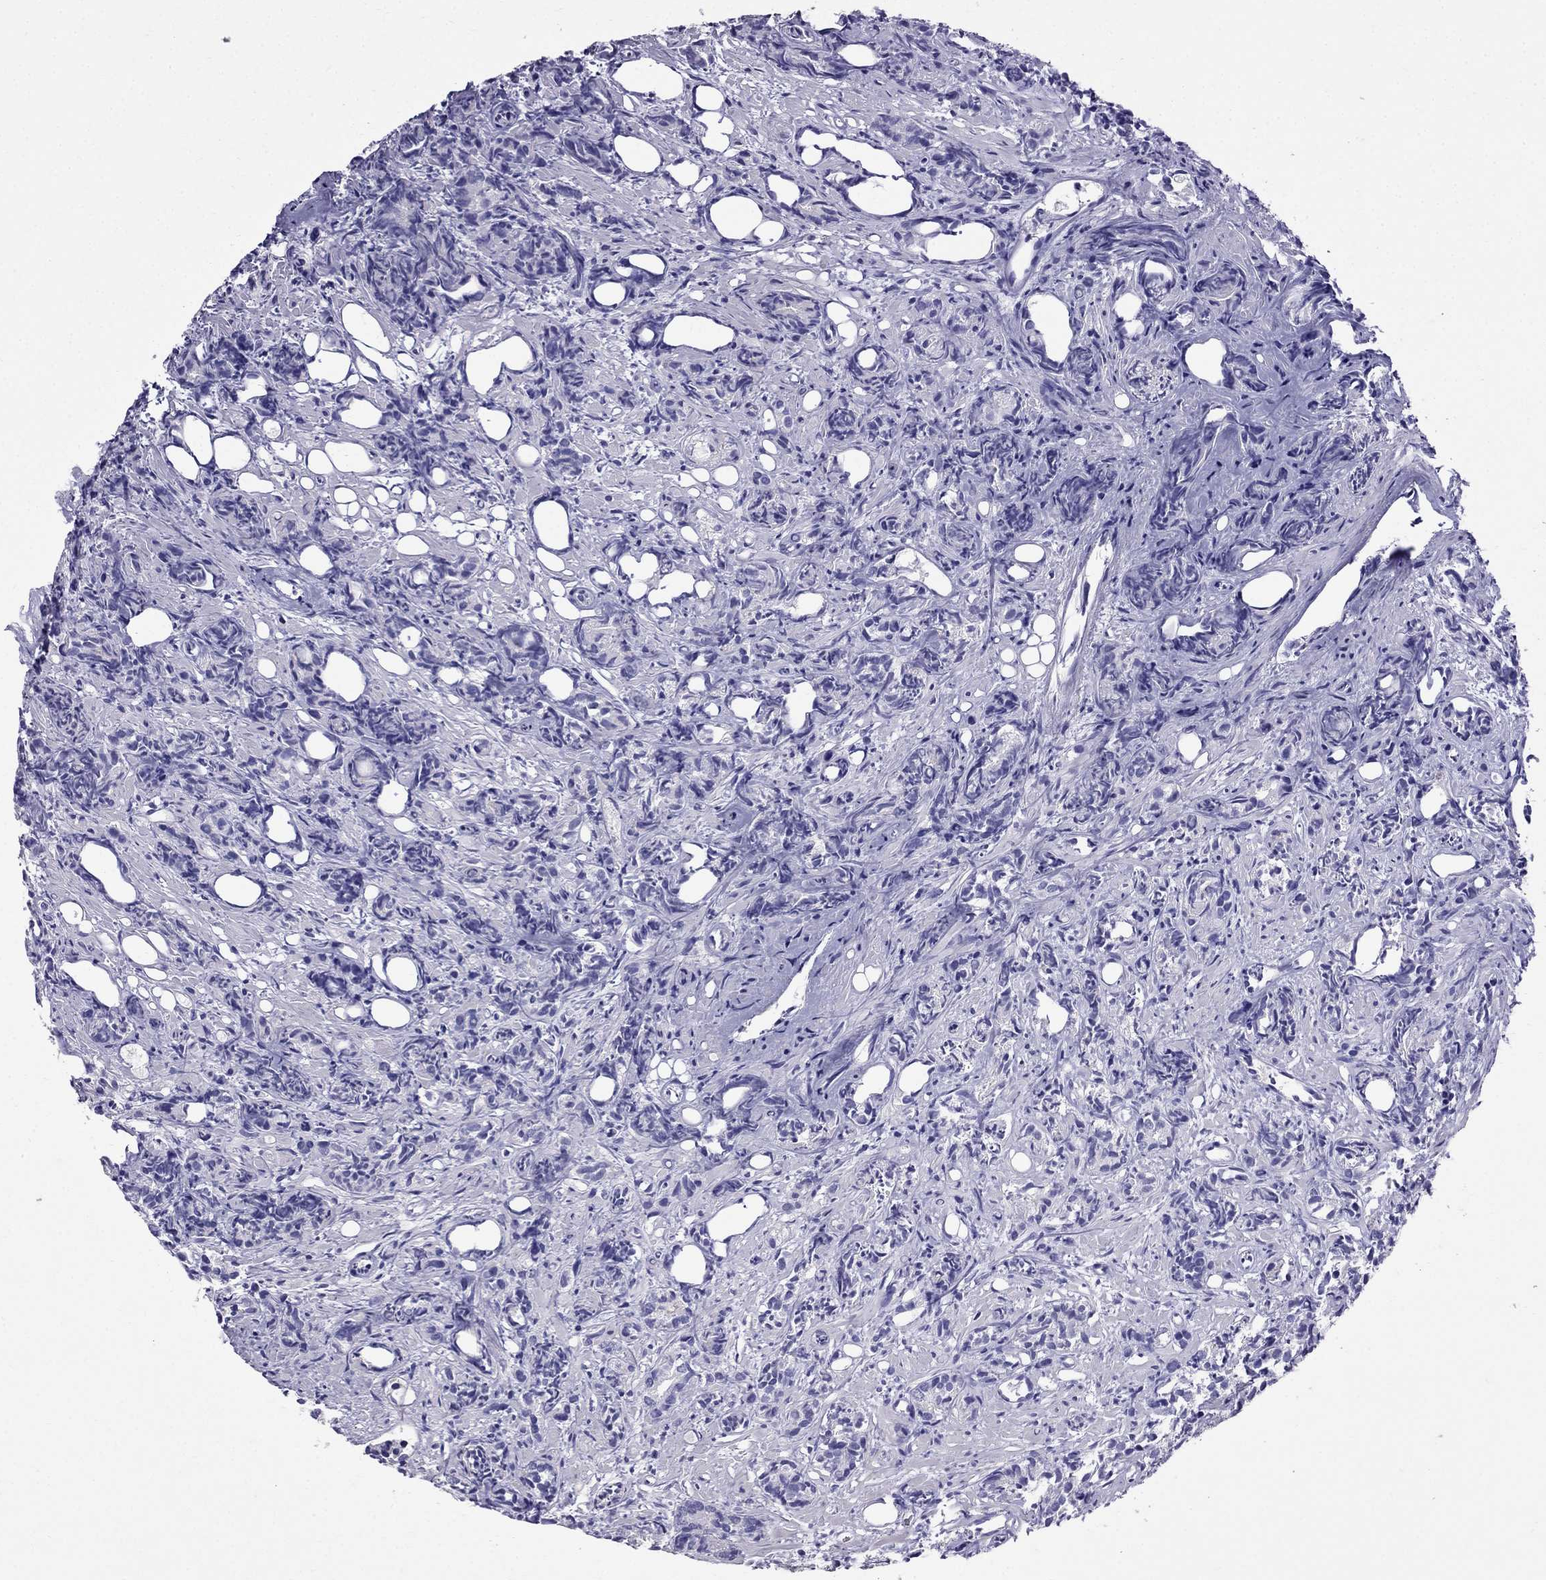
{"staining": {"intensity": "negative", "quantity": "none", "location": "none"}, "tissue": "prostate cancer", "cell_type": "Tumor cells", "image_type": "cancer", "snomed": [{"axis": "morphology", "description": "Adenocarcinoma, High grade"}, {"axis": "topography", "description": "Prostate"}], "caption": "Immunohistochemical staining of human high-grade adenocarcinoma (prostate) exhibits no significant positivity in tumor cells.", "gene": "OLFM4", "patient": {"sex": "male", "age": 84}}